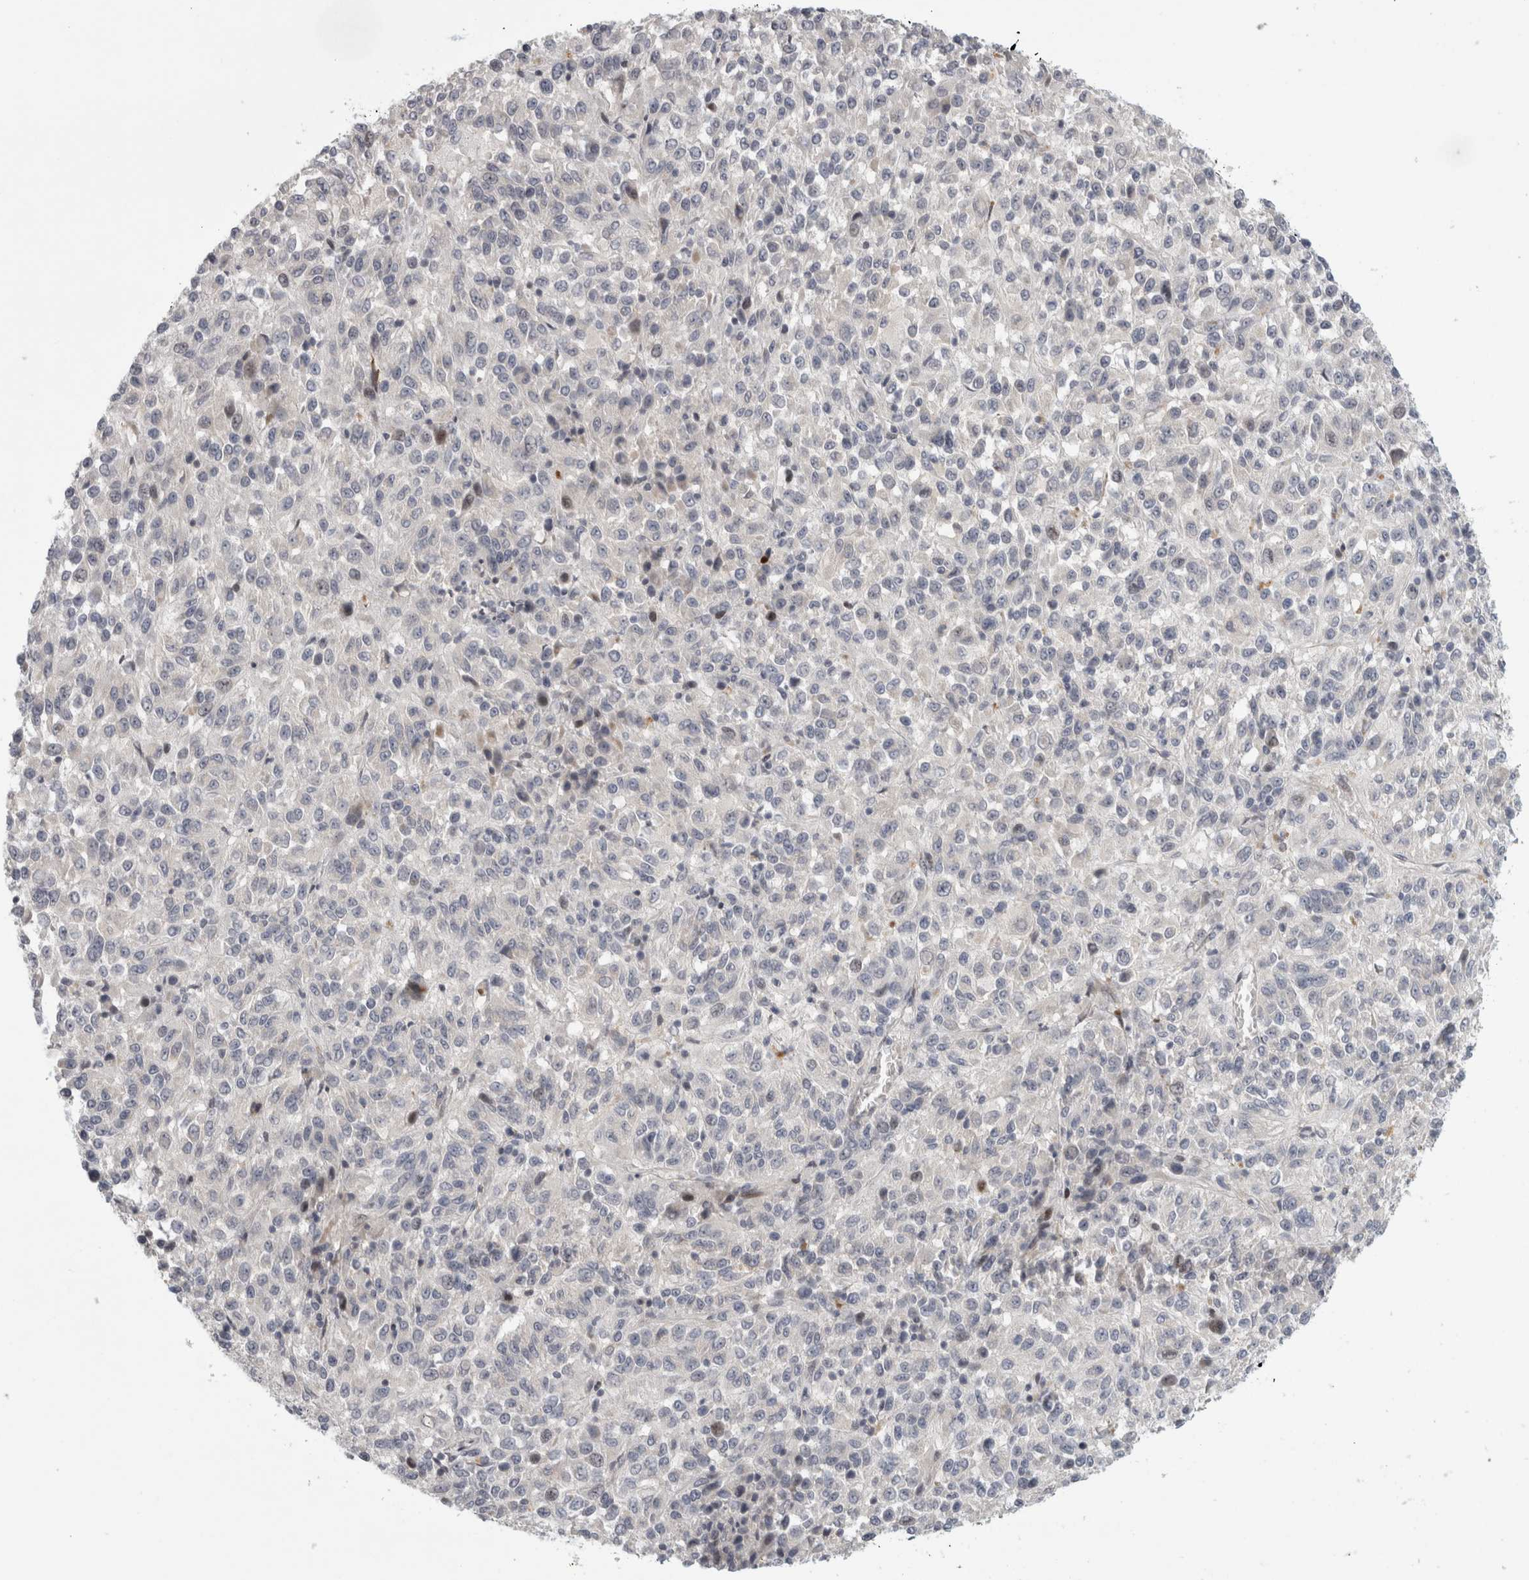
{"staining": {"intensity": "negative", "quantity": "none", "location": "none"}, "tissue": "melanoma", "cell_type": "Tumor cells", "image_type": "cancer", "snomed": [{"axis": "morphology", "description": "Malignant melanoma, Metastatic site"}, {"axis": "topography", "description": "Lung"}], "caption": "High magnification brightfield microscopy of melanoma stained with DAB (3,3'-diaminobenzidine) (brown) and counterstained with hematoxylin (blue): tumor cells show no significant staining.", "gene": "UTP25", "patient": {"sex": "male", "age": 64}}